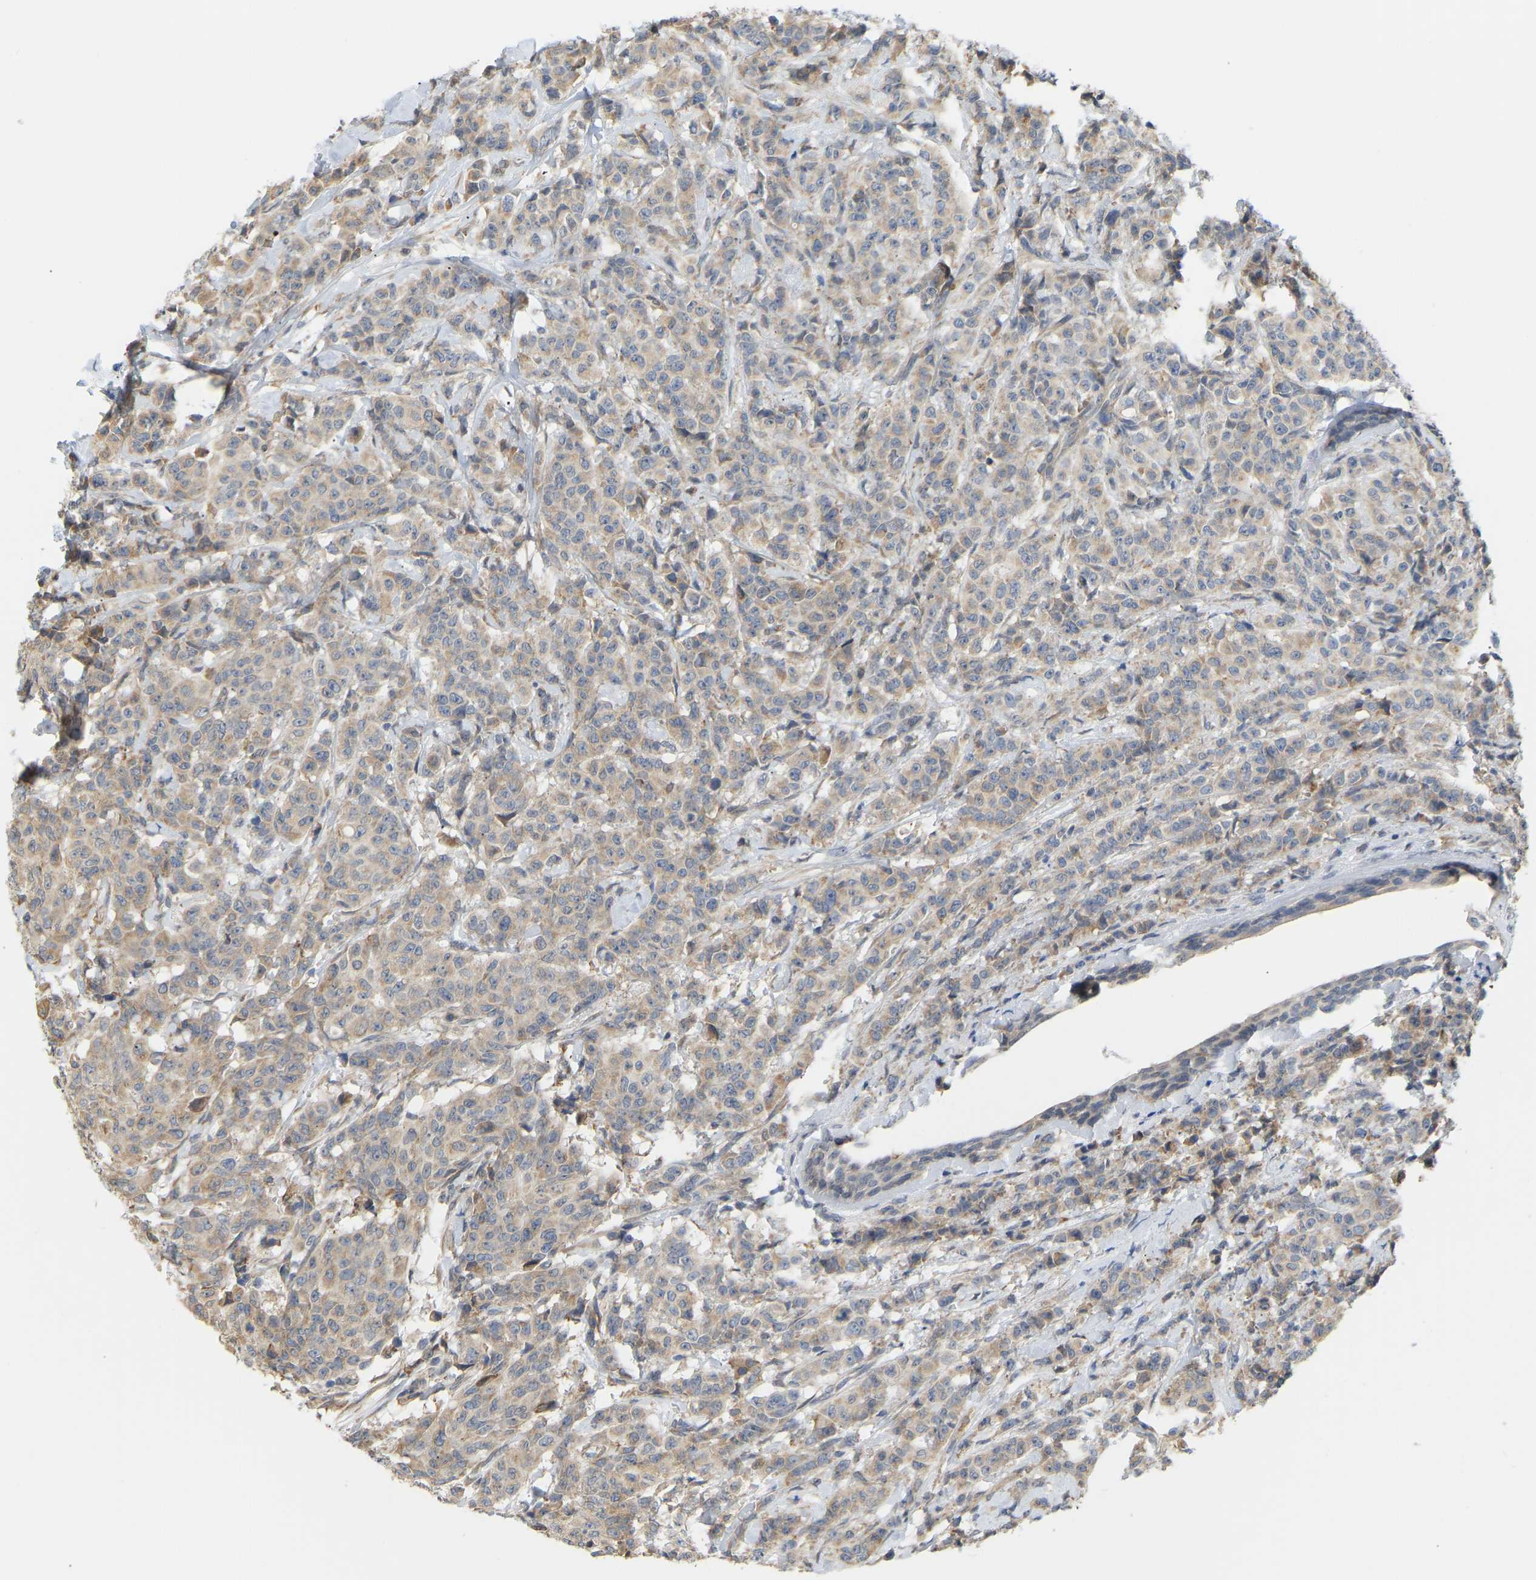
{"staining": {"intensity": "weak", "quantity": ">75%", "location": "cytoplasmic/membranous"}, "tissue": "breast cancer", "cell_type": "Tumor cells", "image_type": "cancer", "snomed": [{"axis": "morphology", "description": "Normal tissue, NOS"}, {"axis": "morphology", "description": "Duct carcinoma"}, {"axis": "topography", "description": "Breast"}], "caption": "Human breast cancer (invasive ductal carcinoma) stained with a brown dye shows weak cytoplasmic/membranous positive positivity in about >75% of tumor cells.", "gene": "BEND3", "patient": {"sex": "female", "age": 40}}